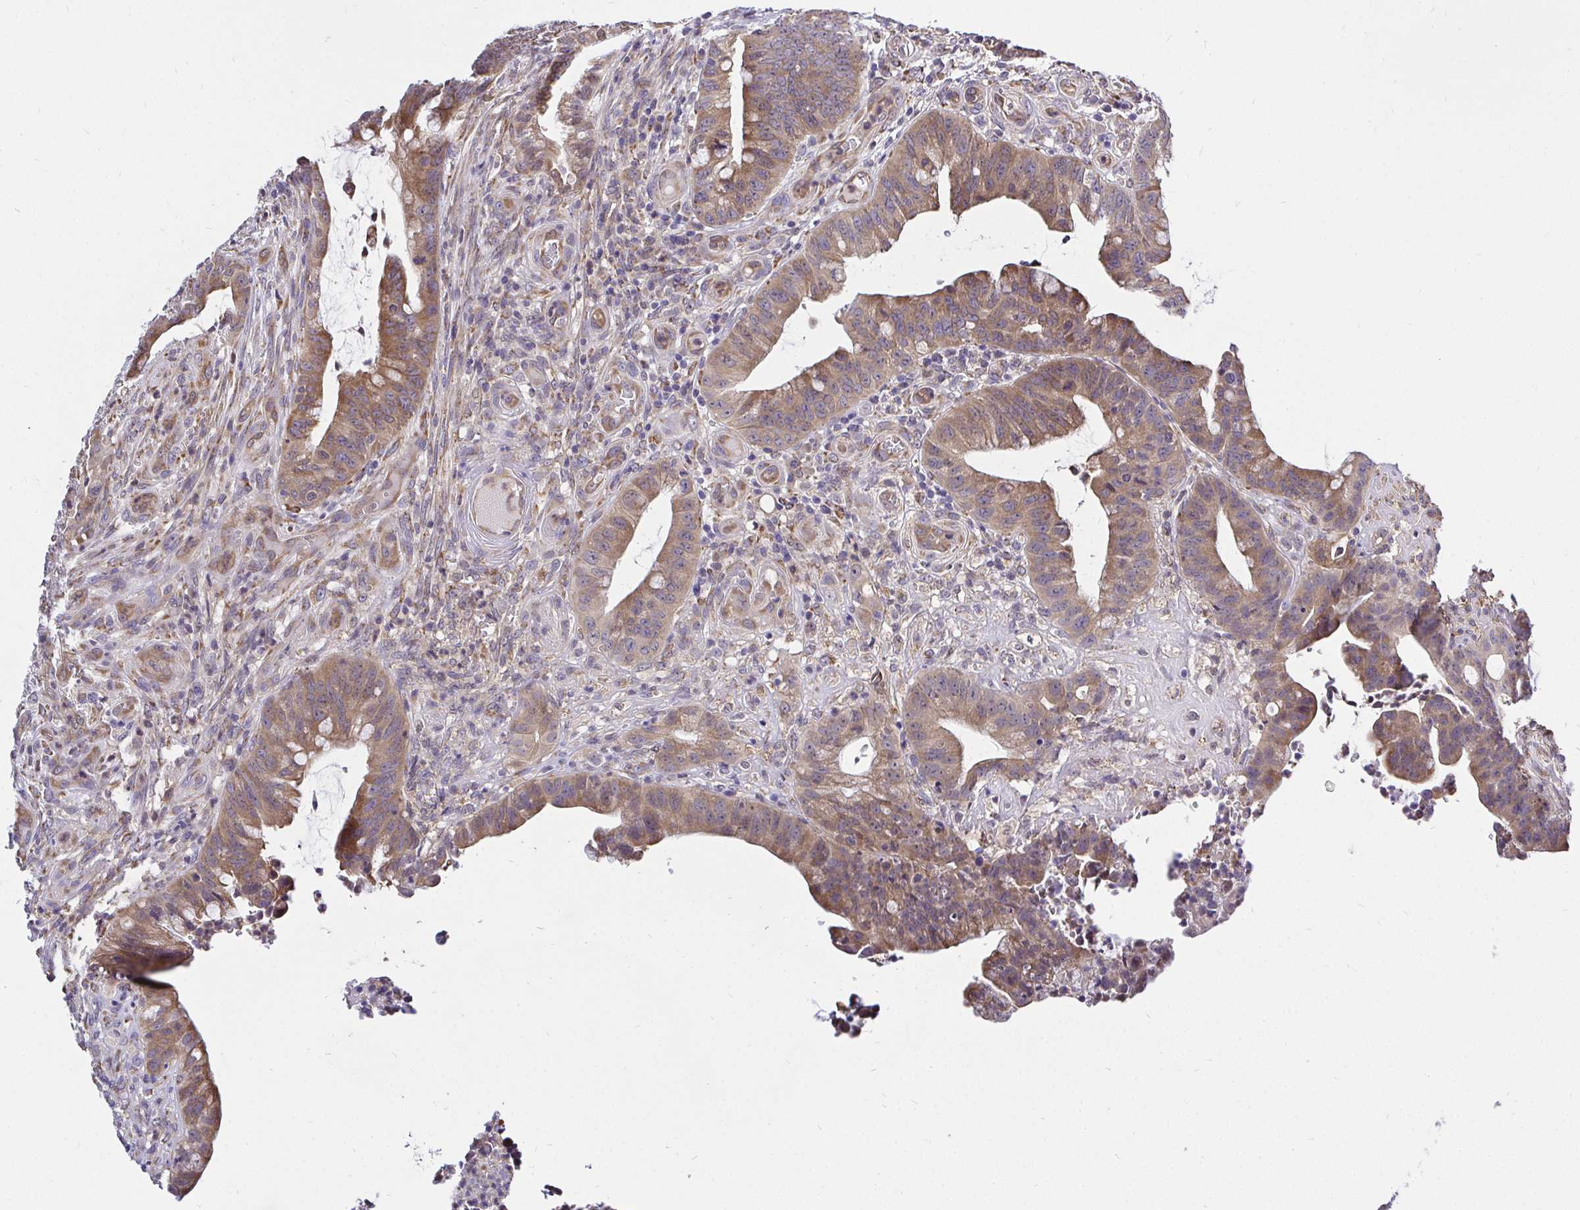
{"staining": {"intensity": "moderate", "quantity": ">75%", "location": "cytoplasmic/membranous"}, "tissue": "colorectal cancer", "cell_type": "Tumor cells", "image_type": "cancer", "snomed": [{"axis": "morphology", "description": "Adenocarcinoma, NOS"}, {"axis": "topography", "description": "Colon"}], "caption": "Colorectal adenocarcinoma stained with a brown dye shows moderate cytoplasmic/membranous positive positivity in approximately >75% of tumor cells.", "gene": "CCDC122", "patient": {"sex": "male", "age": 62}}